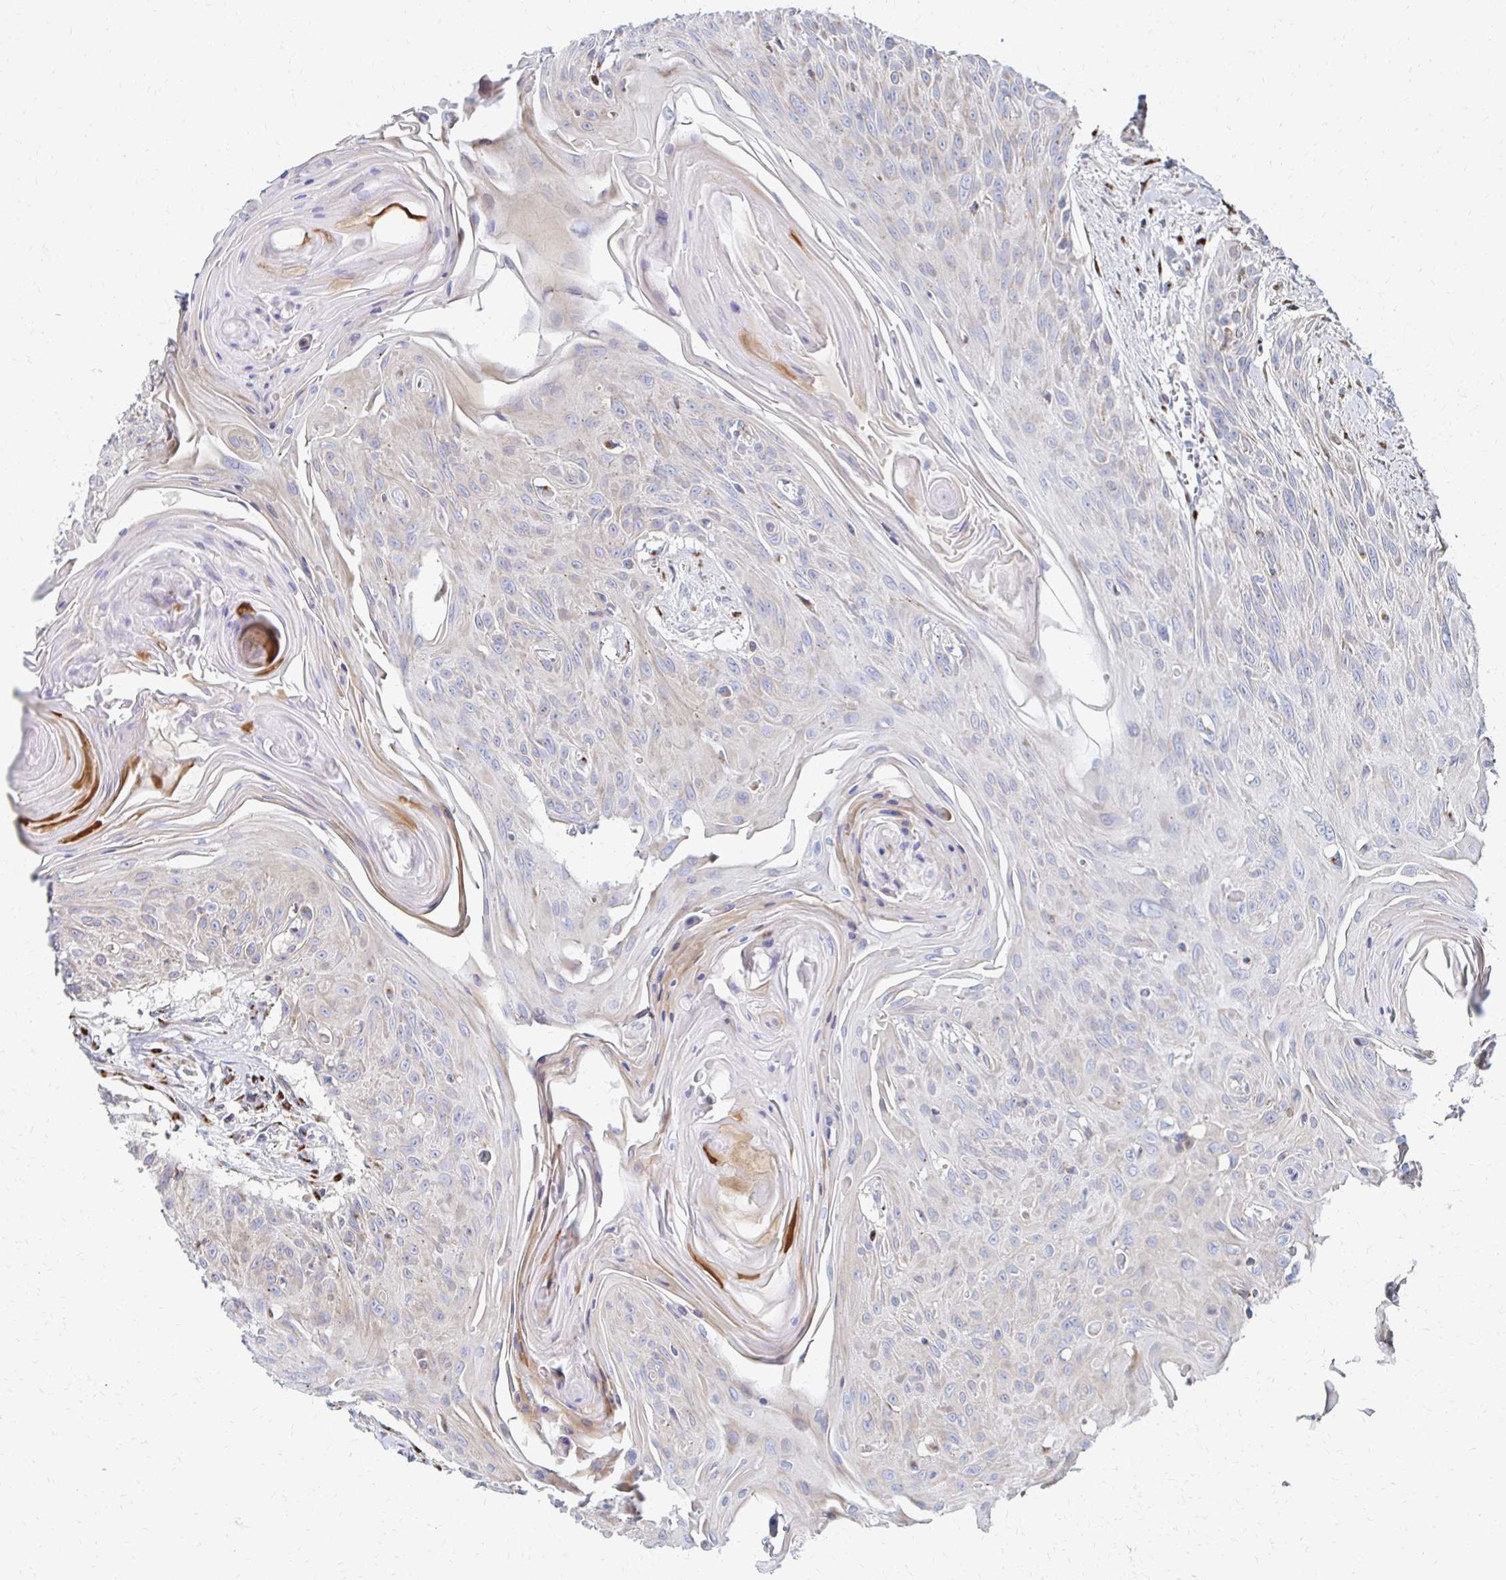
{"staining": {"intensity": "negative", "quantity": "none", "location": "none"}, "tissue": "head and neck cancer", "cell_type": "Tumor cells", "image_type": "cancer", "snomed": [{"axis": "morphology", "description": "Squamous cell carcinoma, NOS"}, {"axis": "topography", "description": "Lymph node"}, {"axis": "topography", "description": "Salivary gland"}, {"axis": "topography", "description": "Head-Neck"}], "caption": "Immunohistochemistry (IHC) histopathology image of squamous cell carcinoma (head and neck) stained for a protein (brown), which reveals no staining in tumor cells.", "gene": "MAN1A1", "patient": {"sex": "female", "age": 74}}